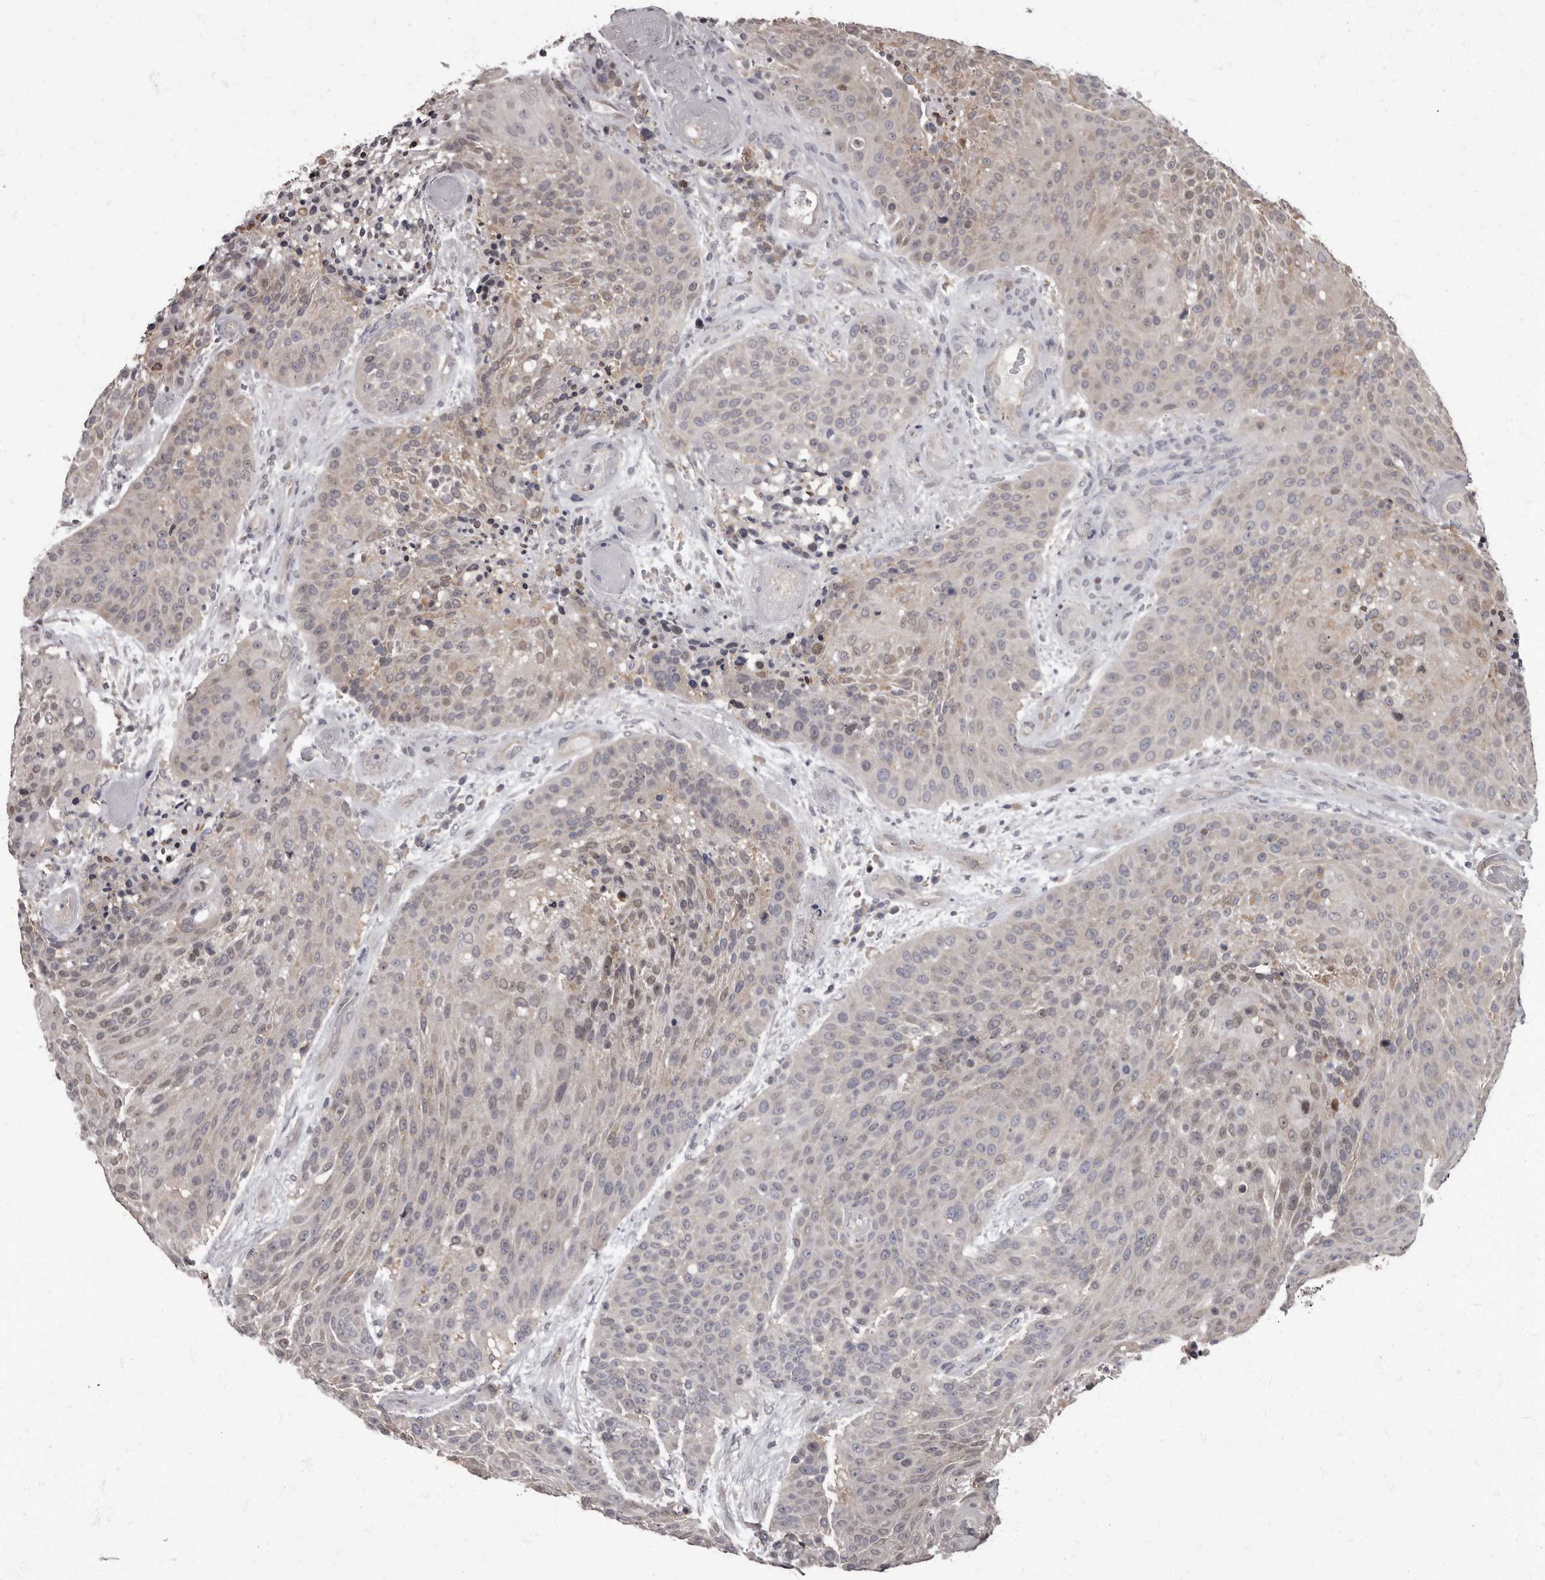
{"staining": {"intensity": "weak", "quantity": "<25%", "location": "nuclear"}, "tissue": "urothelial cancer", "cell_type": "Tumor cells", "image_type": "cancer", "snomed": [{"axis": "morphology", "description": "Urothelial carcinoma, High grade"}, {"axis": "topography", "description": "Urinary bladder"}], "caption": "Protein analysis of high-grade urothelial carcinoma shows no significant positivity in tumor cells. (IHC, brightfield microscopy, high magnification).", "gene": "C1orf50", "patient": {"sex": "female", "age": 63}}